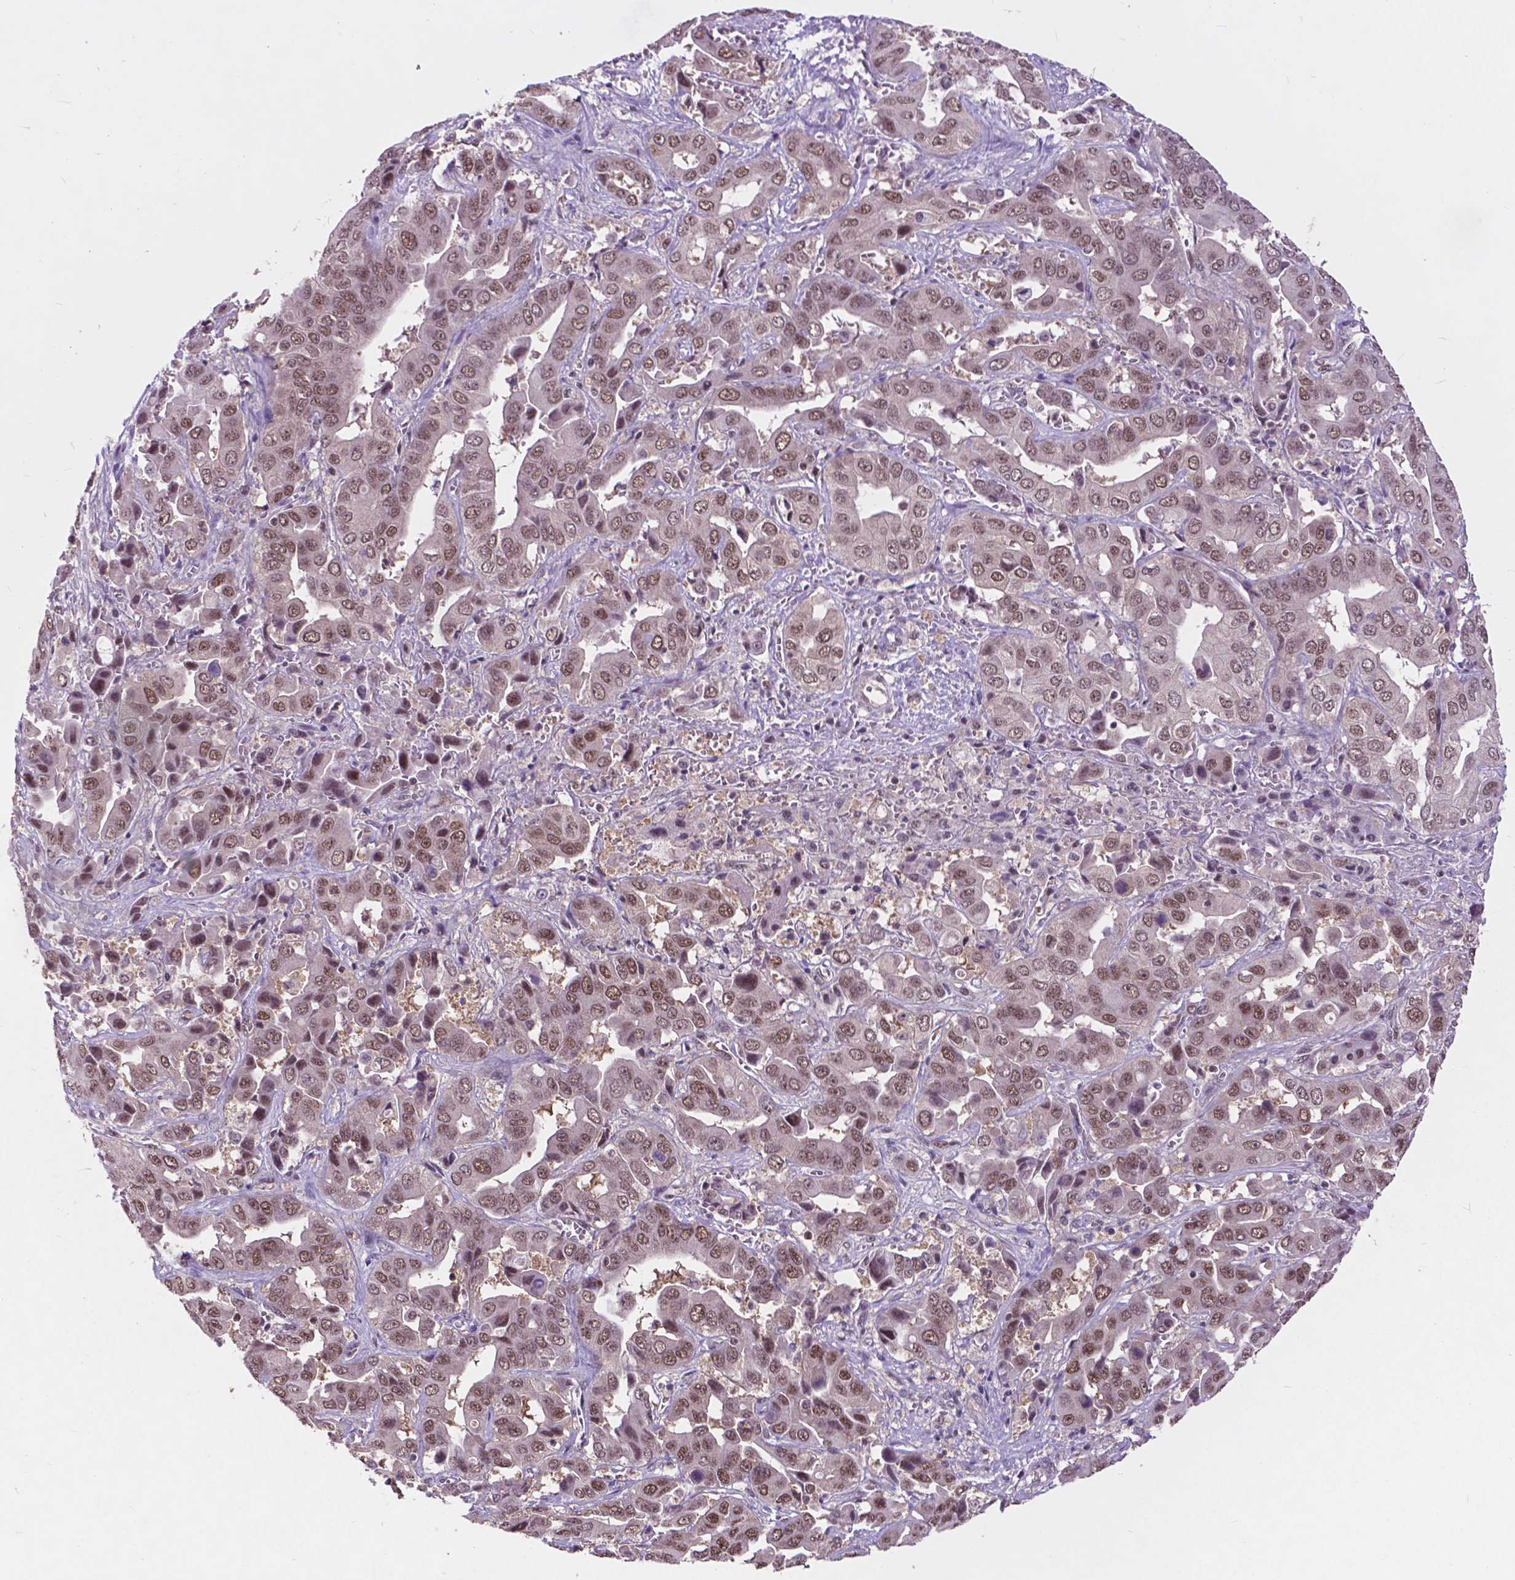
{"staining": {"intensity": "moderate", "quantity": ">75%", "location": "nuclear"}, "tissue": "liver cancer", "cell_type": "Tumor cells", "image_type": "cancer", "snomed": [{"axis": "morphology", "description": "Cholangiocarcinoma"}, {"axis": "topography", "description": "Liver"}], "caption": "Moderate nuclear staining for a protein is present in about >75% of tumor cells of liver cancer using immunohistochemistry.", "gene": "FAF1", "patient": {"sex": "female", "age": 52}}